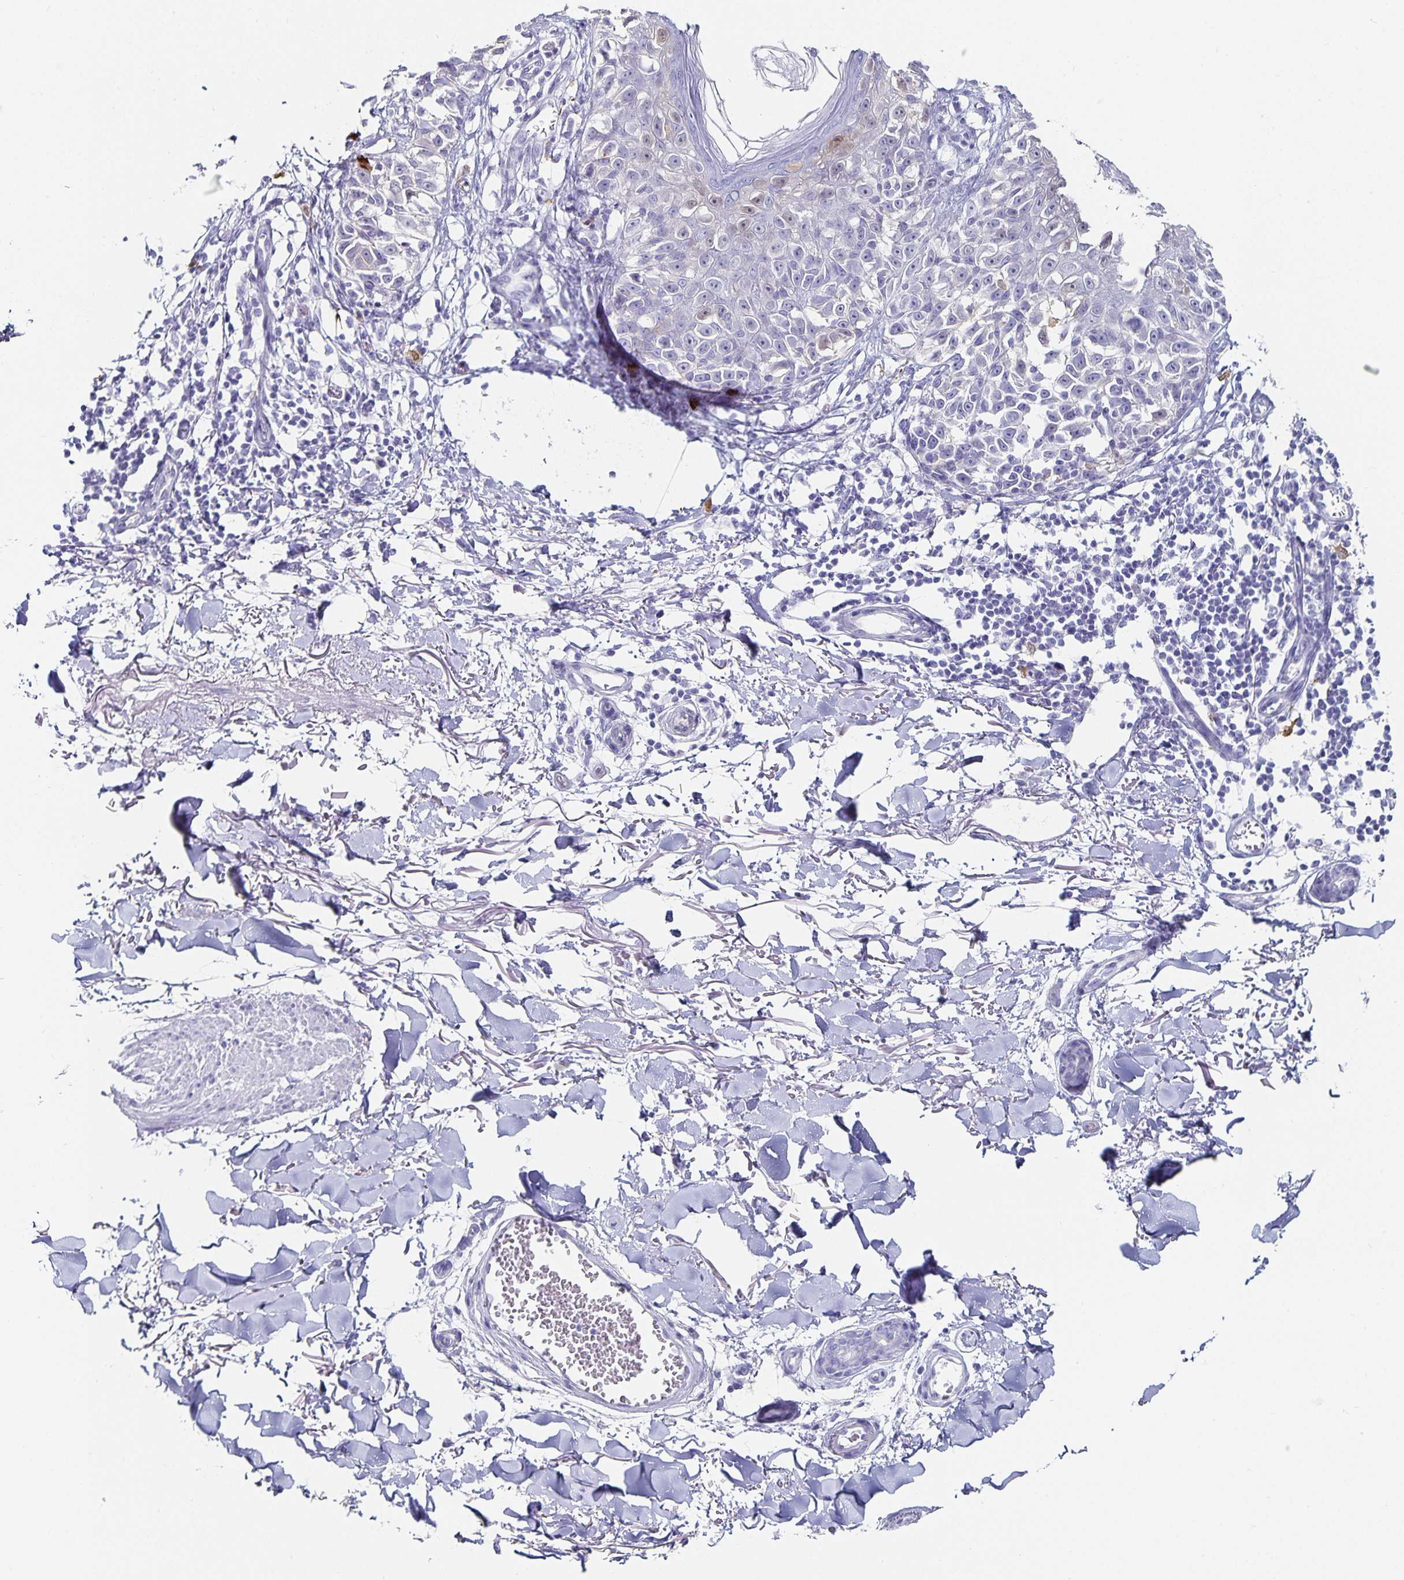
{"staining": {"intensity": "negative", "quantity": "none", "location": "none"}, "tissue": "melanoma", "cell_type": "Tumor cells", "image_type": "cancer", "snomed": [{"axis": "morphology", "description": "Malignant melanoma, NOS"}, {"axis": "topography", "description": "Skin"}], "caption": "Melanoma was stained to show a protein in brown. There is no significant staining in tumor cells. (IHC, brightfield microscopy, high magnification).", "gene": "CHGA", "patient": {"sex": "male", "age": 73}}